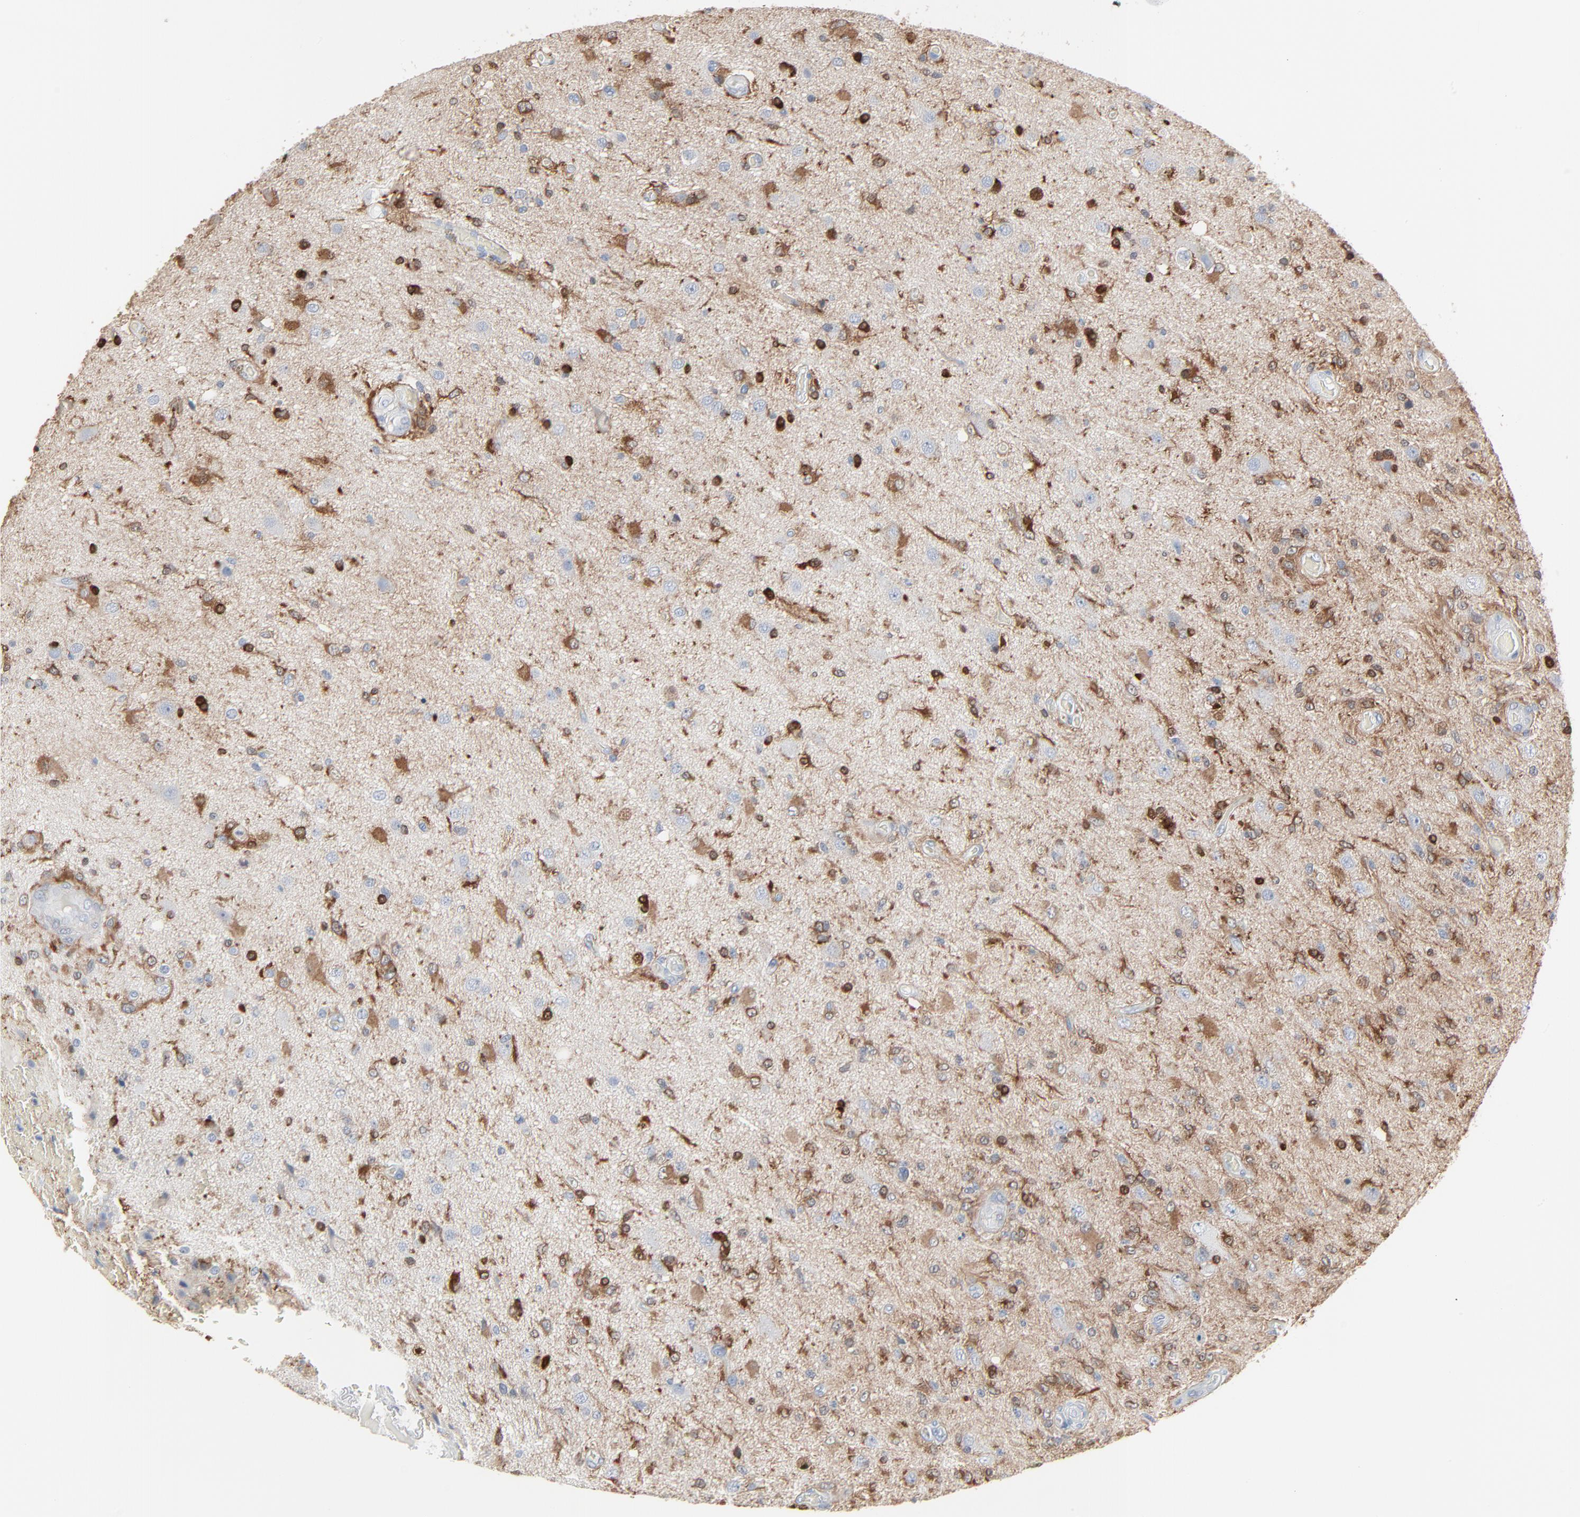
{"staining": {"intensity": "strong", "quantity": "25%-75%", "location": "cytoplasmic/membranous"}, "tissue": "glioma", "cell_type": "Tumor cells", "image_type": "cancer", "snomed": [{"axis": "morphology", "description": "Normal tissue, NOS"}, {"axis": "morphology", "description": "Glioma, malignant, High grade"}, {"axis": "topography", "description": "Cerebral cortex"}], "caption": "Glioma was stained to show a protein in brown. There is high levels of strong cytoplasmic/membranous expression in approximately 25%-75% of tumor cells.", "gene": "PHGDH", "patient": {"sex": "male", "age": 77}}